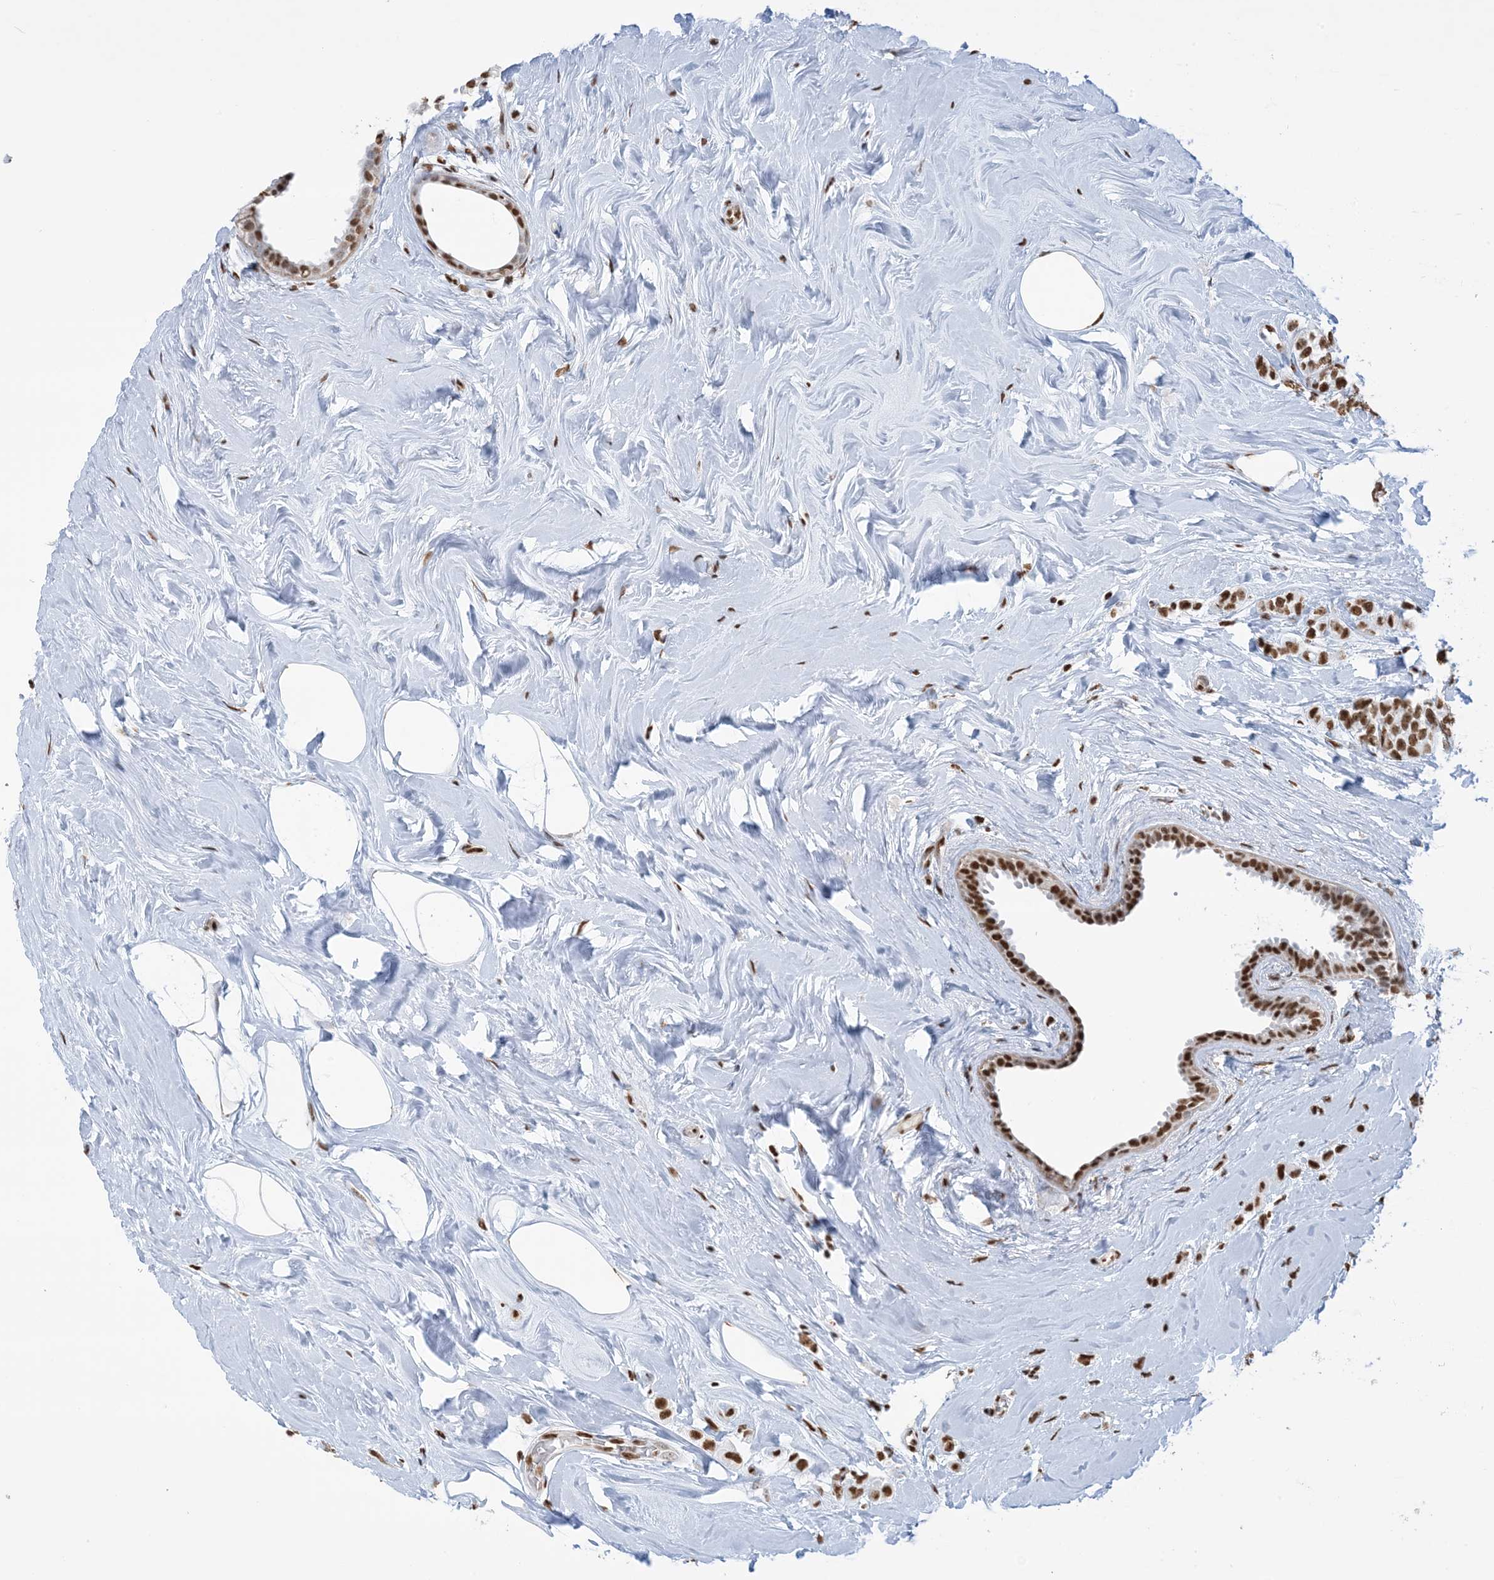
{"staining": {"intensity": "strong", "quantity": ">75%", "location": "nuclear"}, "tissue": "breast cancer", "cell_type": "Tumor cells", "image_type": "cancer", "snomed": [{"axis": "morphology", "description": "Lobular carcinoma"}, {"axis": "topography", "description": "Breast"}], "caption": "Immunohistochemical staining of human breast cancer displays high levels of strong nuclear positivity in about >75% of tumor cells.", "gene": "ZNF792", "patient": {"sex": "female", "age": 47}}